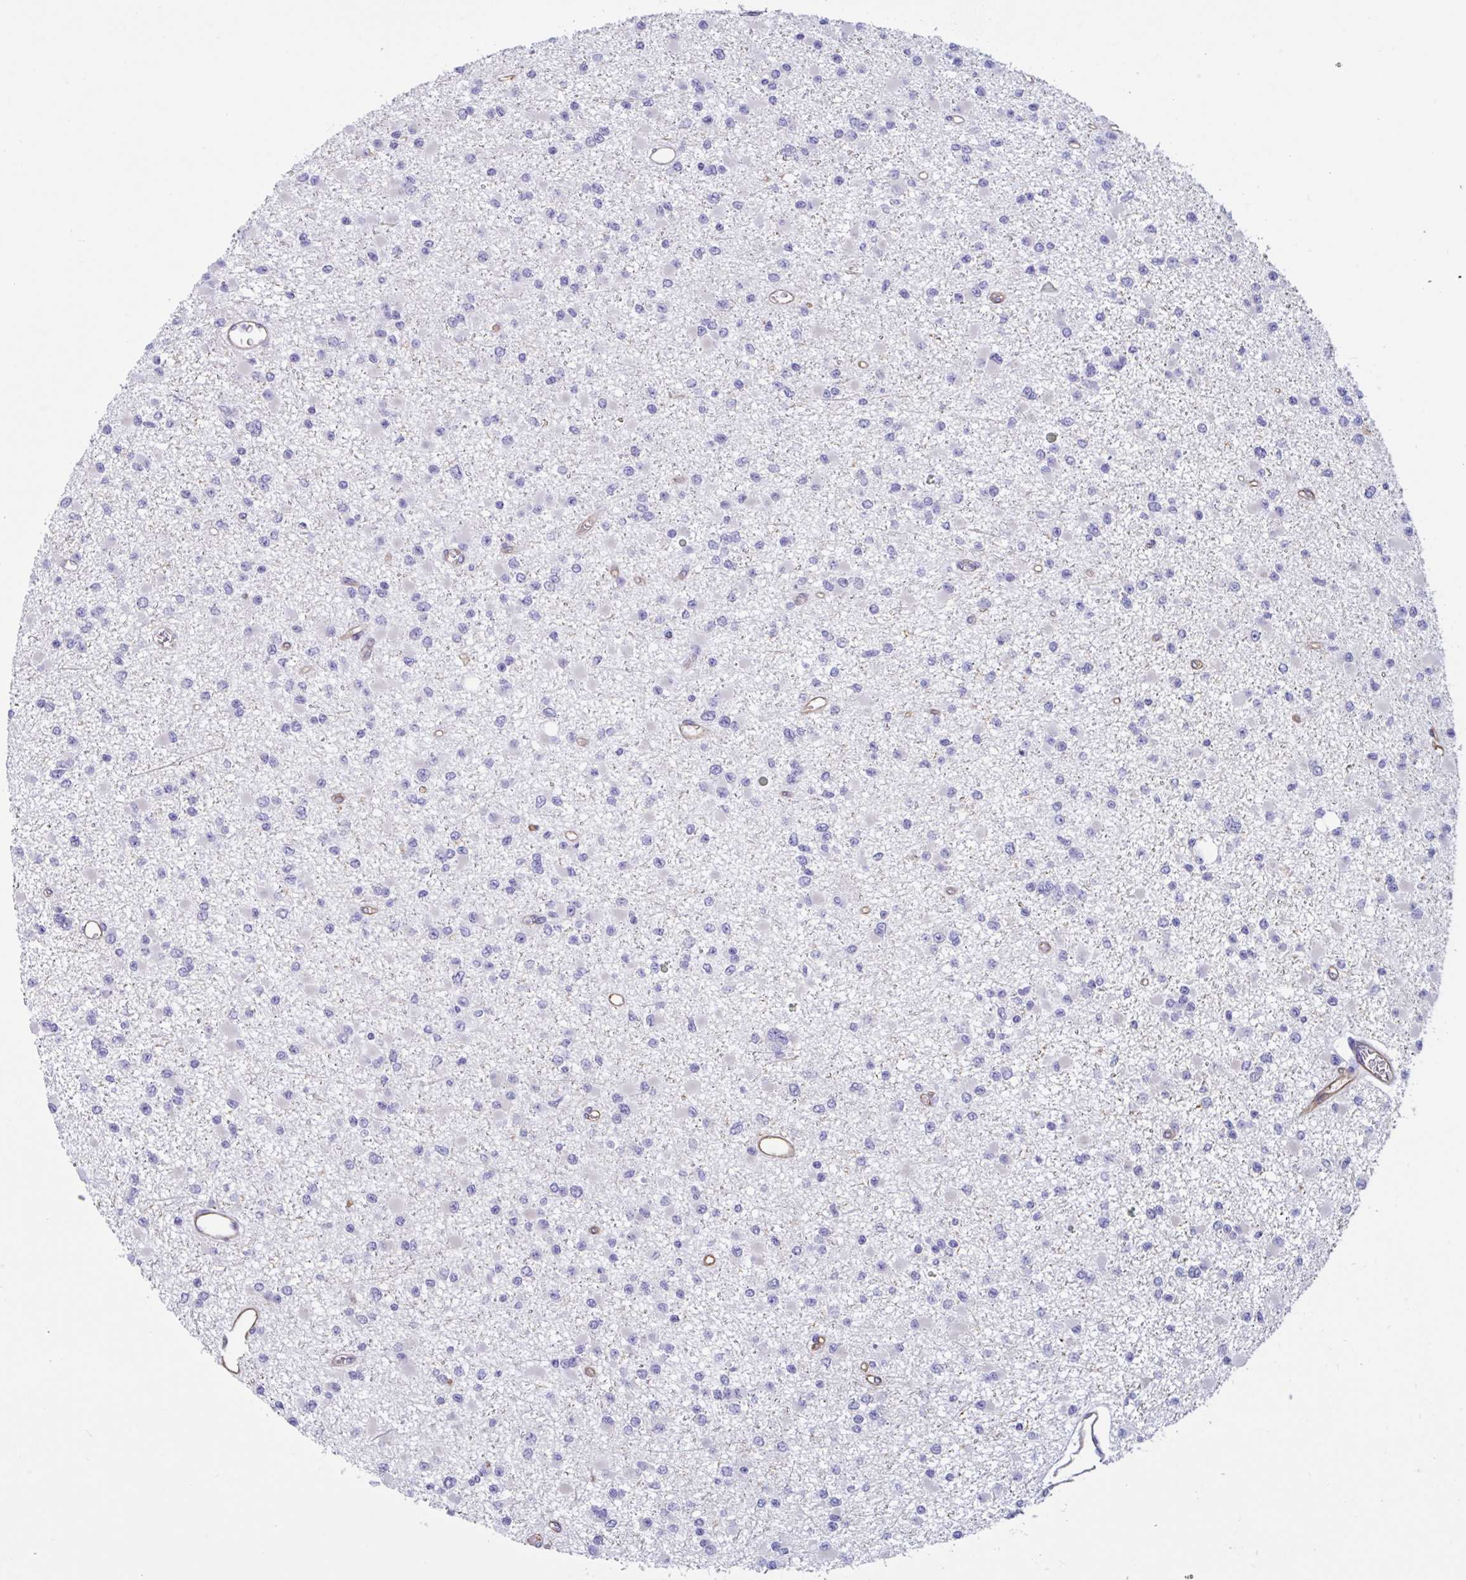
{"staining": {"intensity": "negative", "quantity": "none", "location": "none"}, "tissue": "glioma", "cell_type": "Tumor cells", "image_type": "cancer", "snomed": [{"axis": "morphology", "description": "Glioma, malignant, Low grade"}, {"axis": "topography", "description": "Brain"}], "caption": "Tumor cells show no significant protein expression in glioma.", "gene": "RPL22L1", "patient": {"sex": "female", "age": 22}}